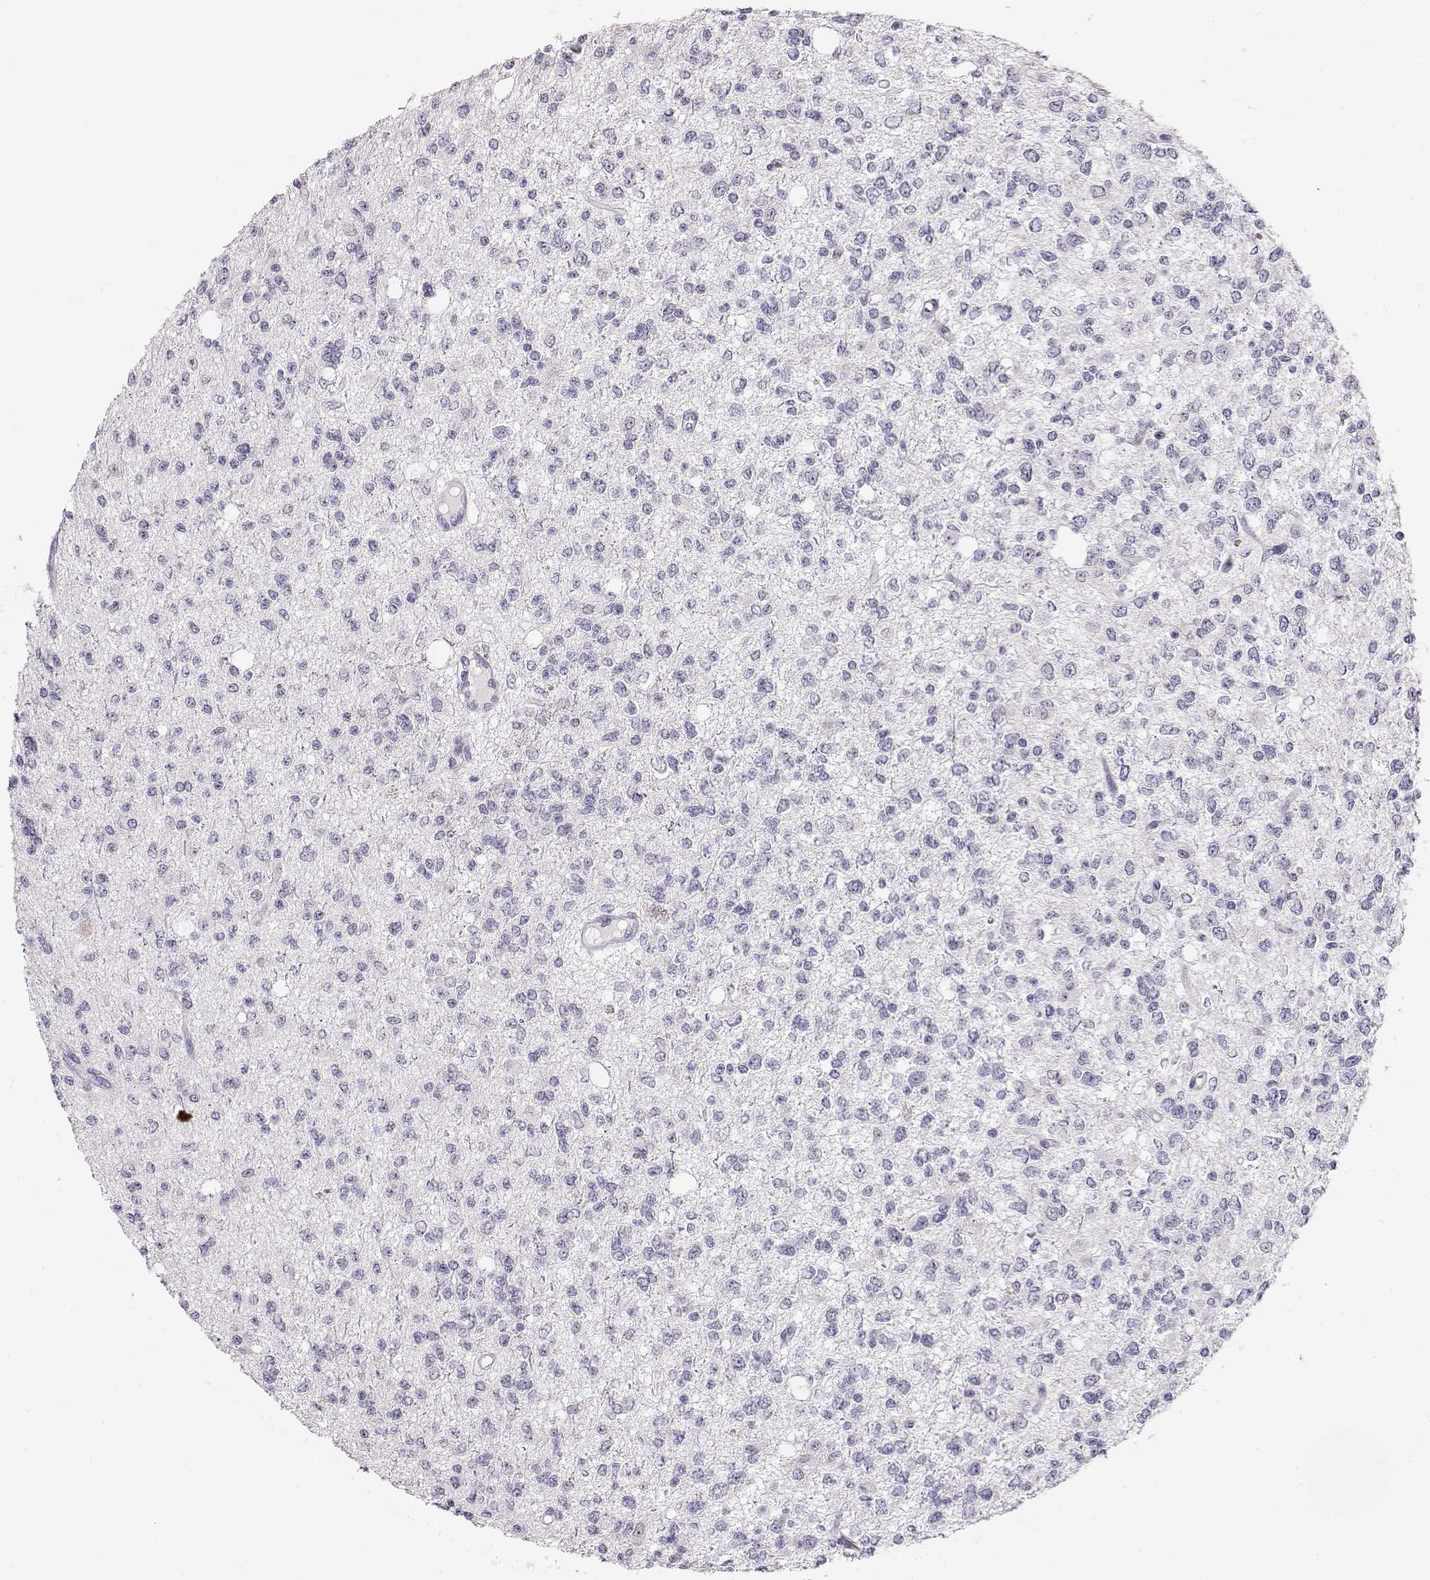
{"staining": {"intensity": "negative", "quantity": "none", "location": "none"}, "tissue": "glioma", "cell_type": "Tumor cells", "image_type": "cancer", "snomed": [{"axis": "morphology", "description": "Glioma, malignant, Low grade"}, {"axis": "topography", "description": "Brain"}], "caption": "Photomicrograph shows no significant protein positivity in tumor cells of glioma.", "gene": "IMPG1", "patient": {"sex": "male", "age": 67}}